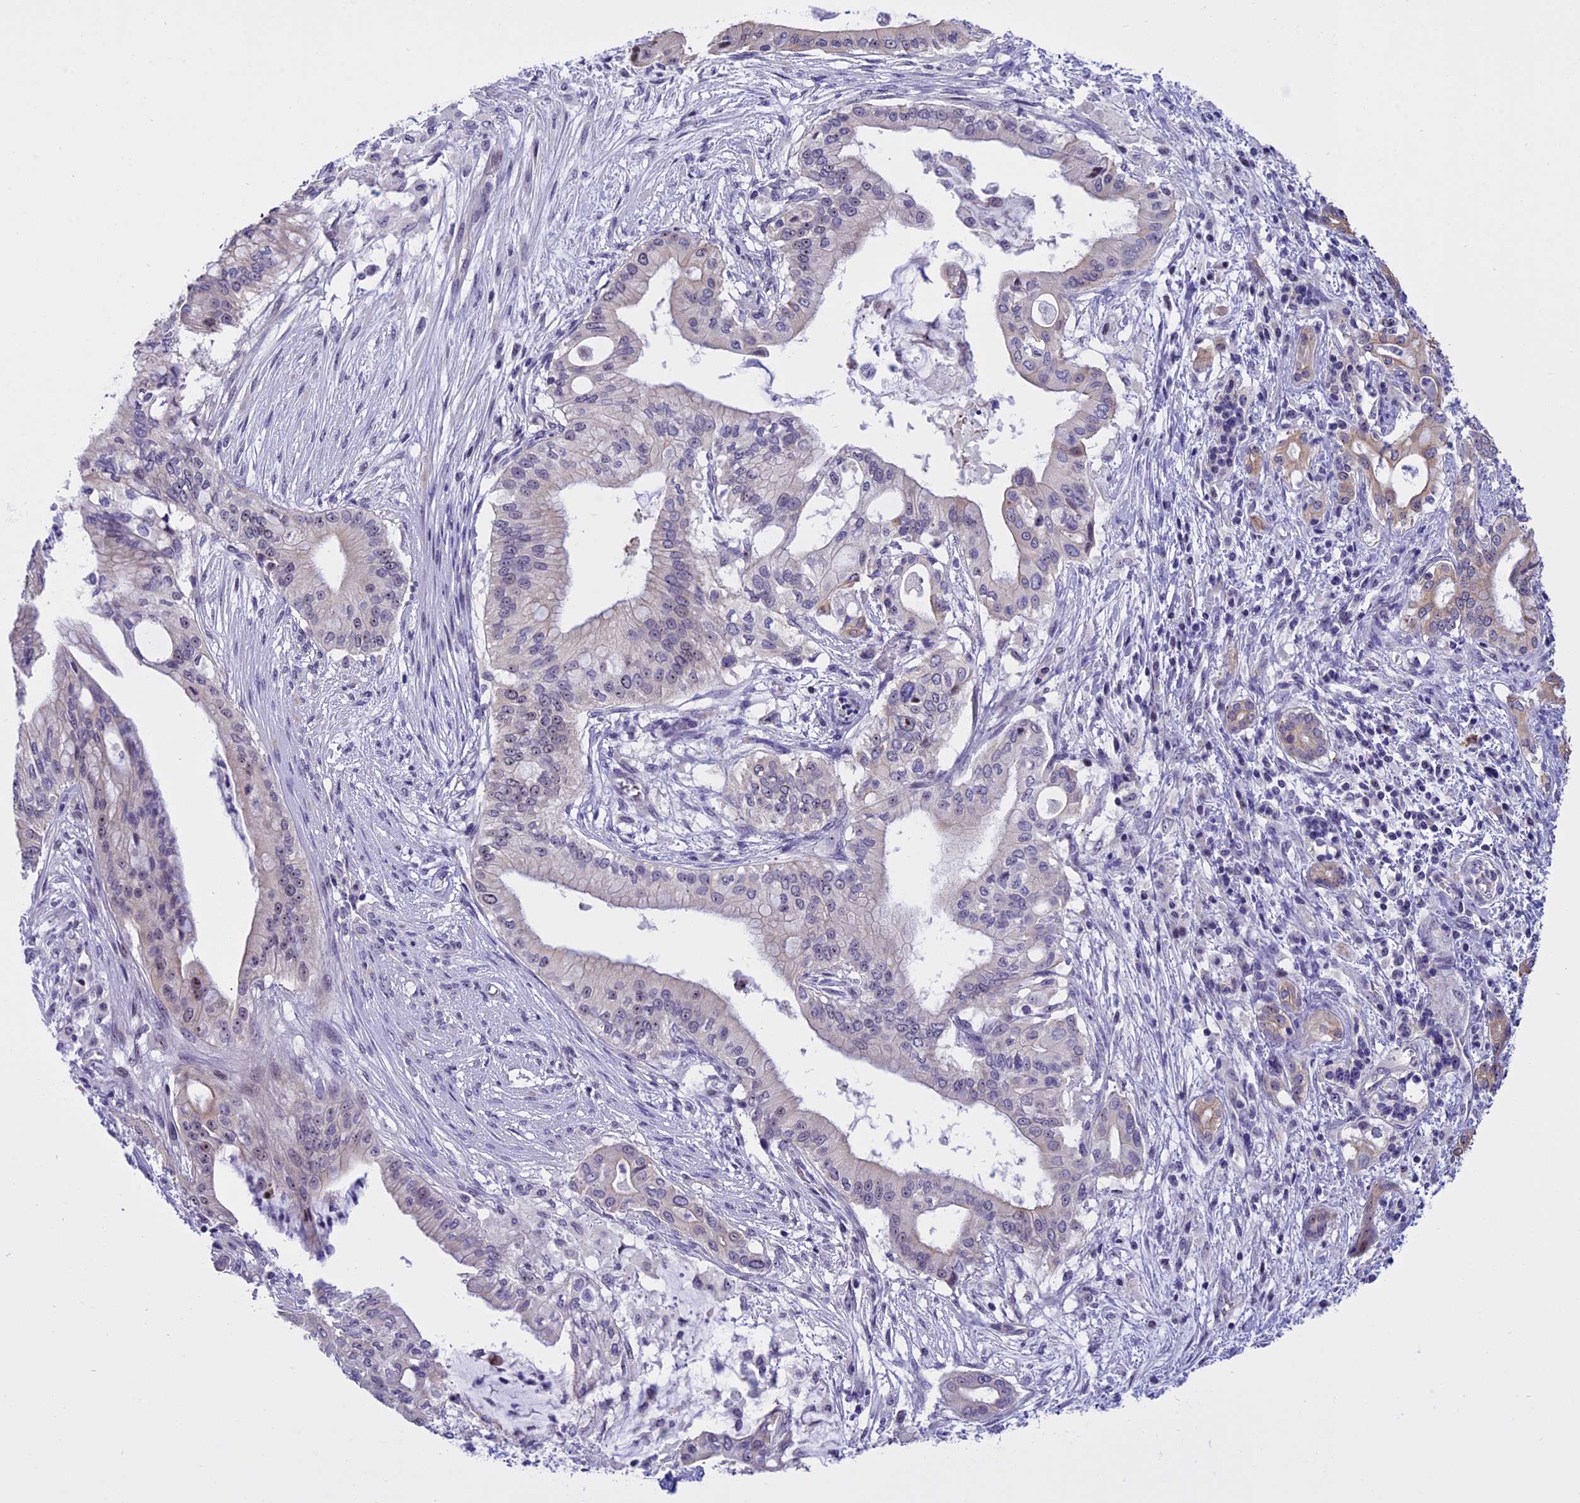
{"staining": {"intensity": "weak", "quantity": "<25%", "location": "nuclear"}, "tissue": "pancreatic cancer", "cell_type": "Tumor cells", "image_type": "cancer", "snomed": [{"axis": "morphology", "description": "Adenocarcinoma, NOS"}, {"axis": "topography", "description": "Pancreas"}], "caption": "DAB (3,3'-diaminobenzidine) immunohistochemical staining of human pancreatic cancer (adenocarcinoma) displays no significant staining in tumor cells.", "gene": "TBL3", "patient": {"sex": "male", "age": 46}}